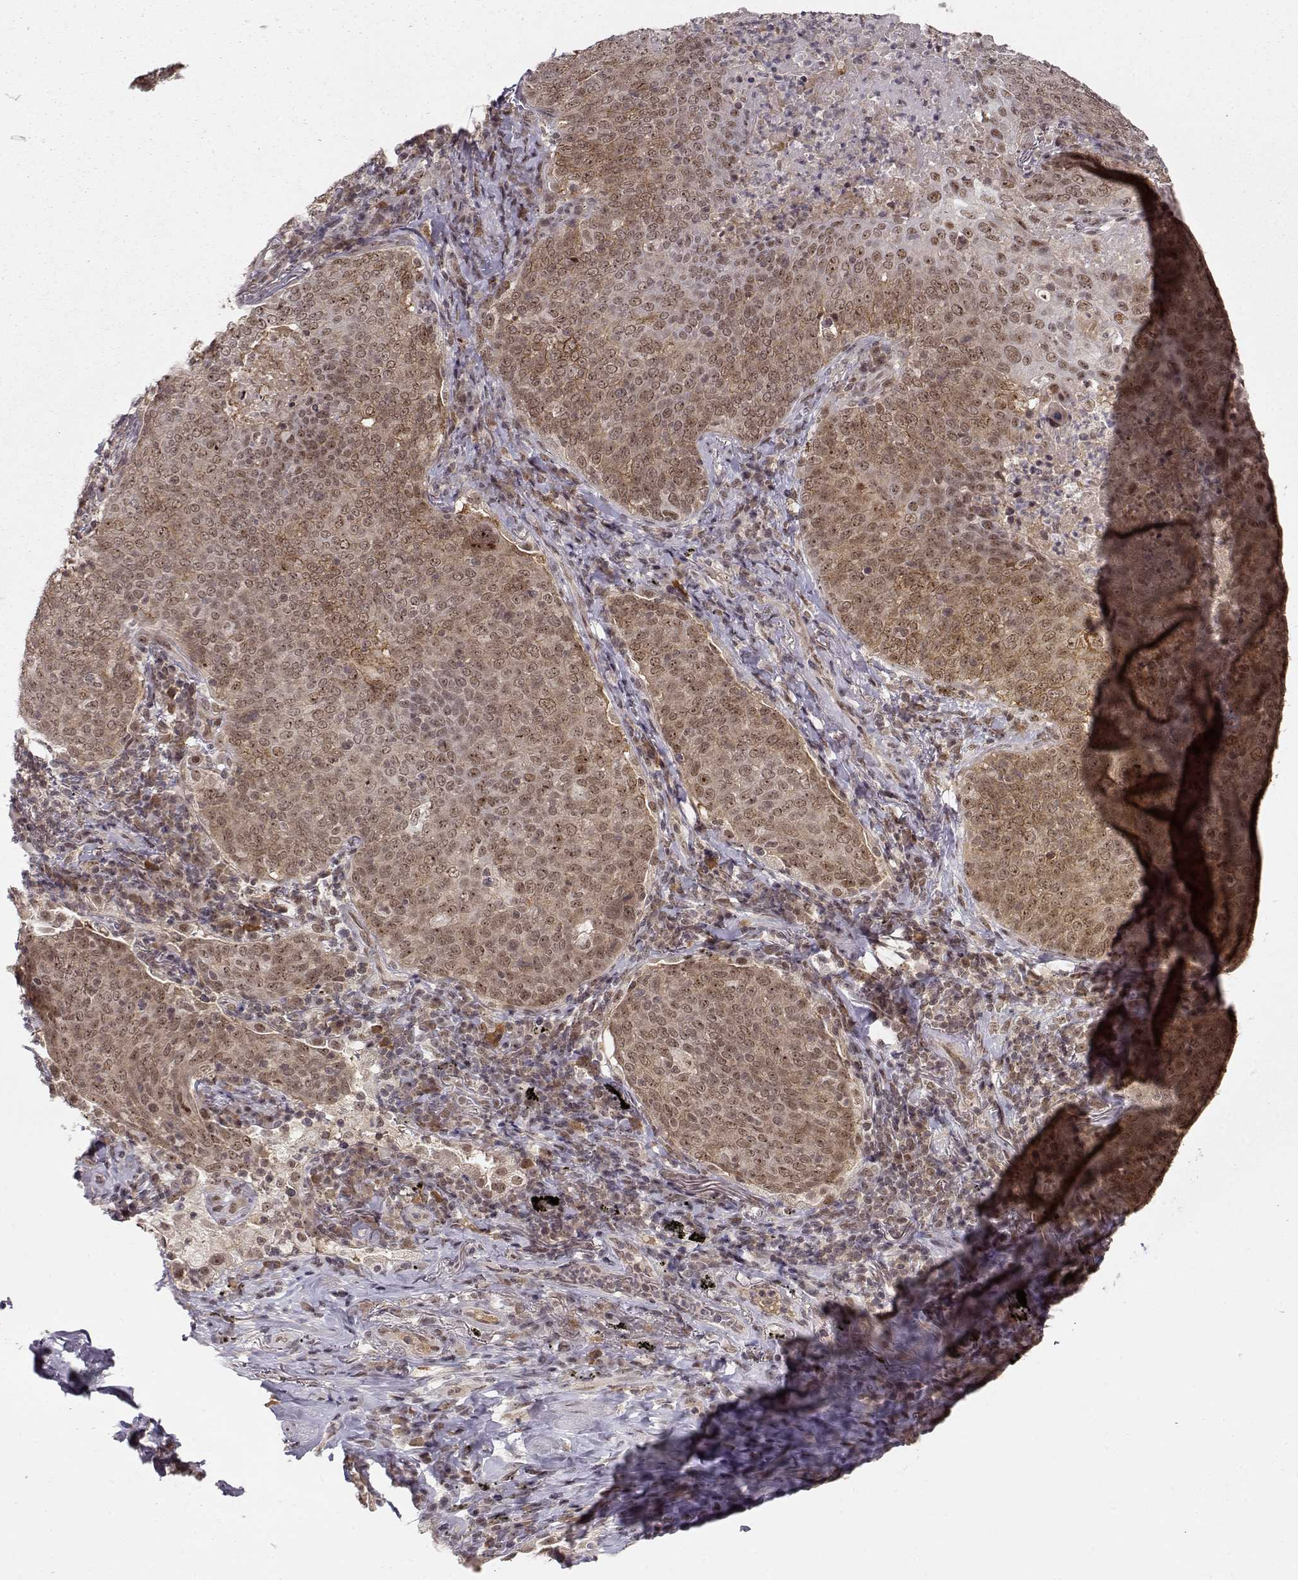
{"staining": {"intensity": "weak", "quantity": ">75%", "location": "cytoplasmic/membranous,nuclear"}, "tissue": "lung cancer", "cell_type": "Tumor cells", "image_type": "cancer", "snomed": [{"axis": "morphology", "description": "Squamous cell carcinoma, NOS"}, {"axis": "topography", "description": "Lung"}], "caption": "DAB immunohistochemical staining of human lung squamous cell carcinoma displays weak cytoplasmic/membranous and nuclear protein staining in about >75% of tumor cells.", "gene": "CSNK2A1", "patient": {"sex": "male", "age": 82}}